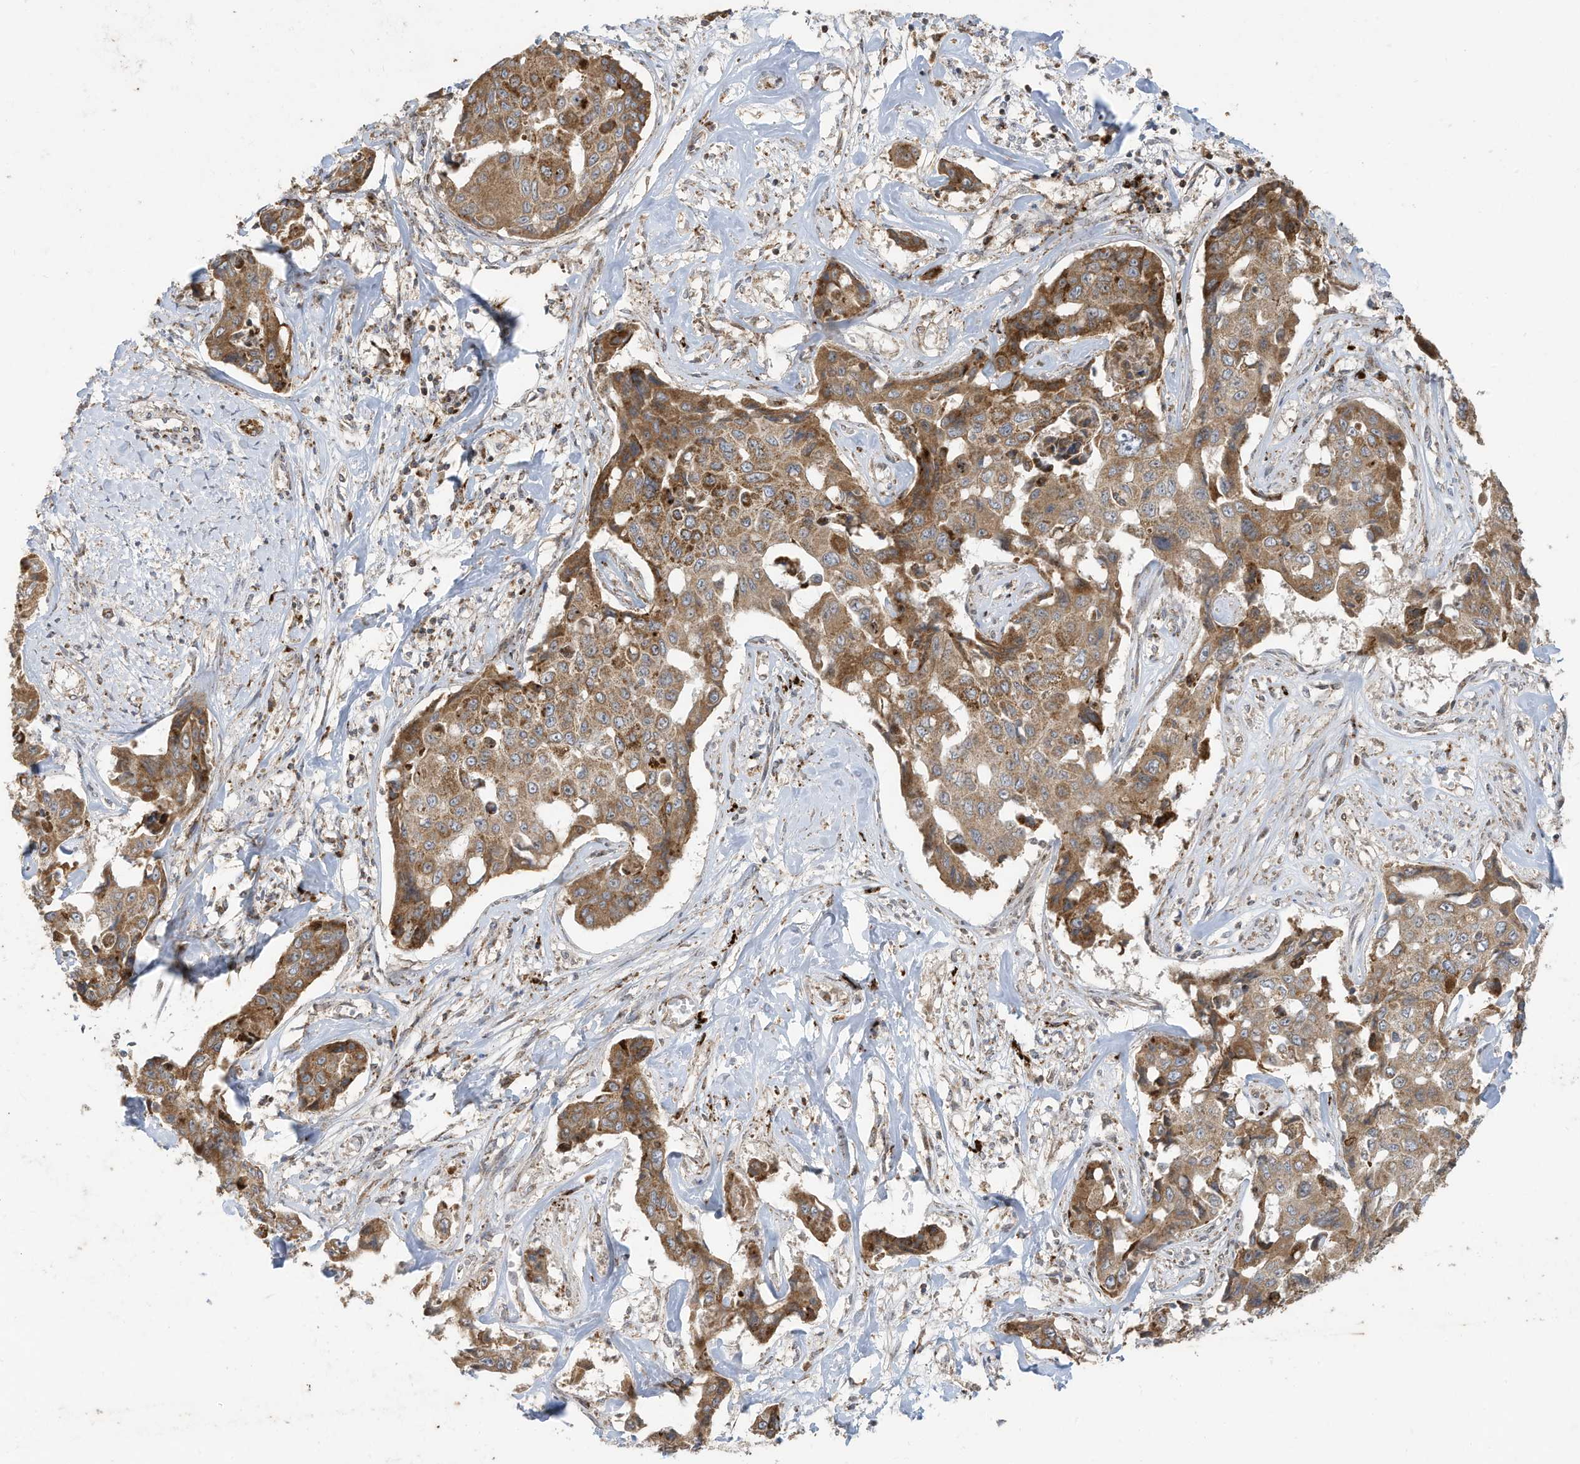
{"staining": {"intensity": "moderate", "quantity": ">75%", "location": "cytoplasmic/membranous"}, "tissue": "liver cancer", "cell_type": "Tumor cells", "image_type": "cancer", "snomed": [{"axis": "morphology", "description": "Cholangiocarcinoma"}, {"axis": "topography", "description": "Liver"}], "caption": "The image reveals staining of cholangiocarcinoma (liver), revealing moderate cytoplasmic/membranous protein positivity (brown color) within tumor cells.", "gene": "C2orf74", "patient": {"sex": "male", "age": 59}}